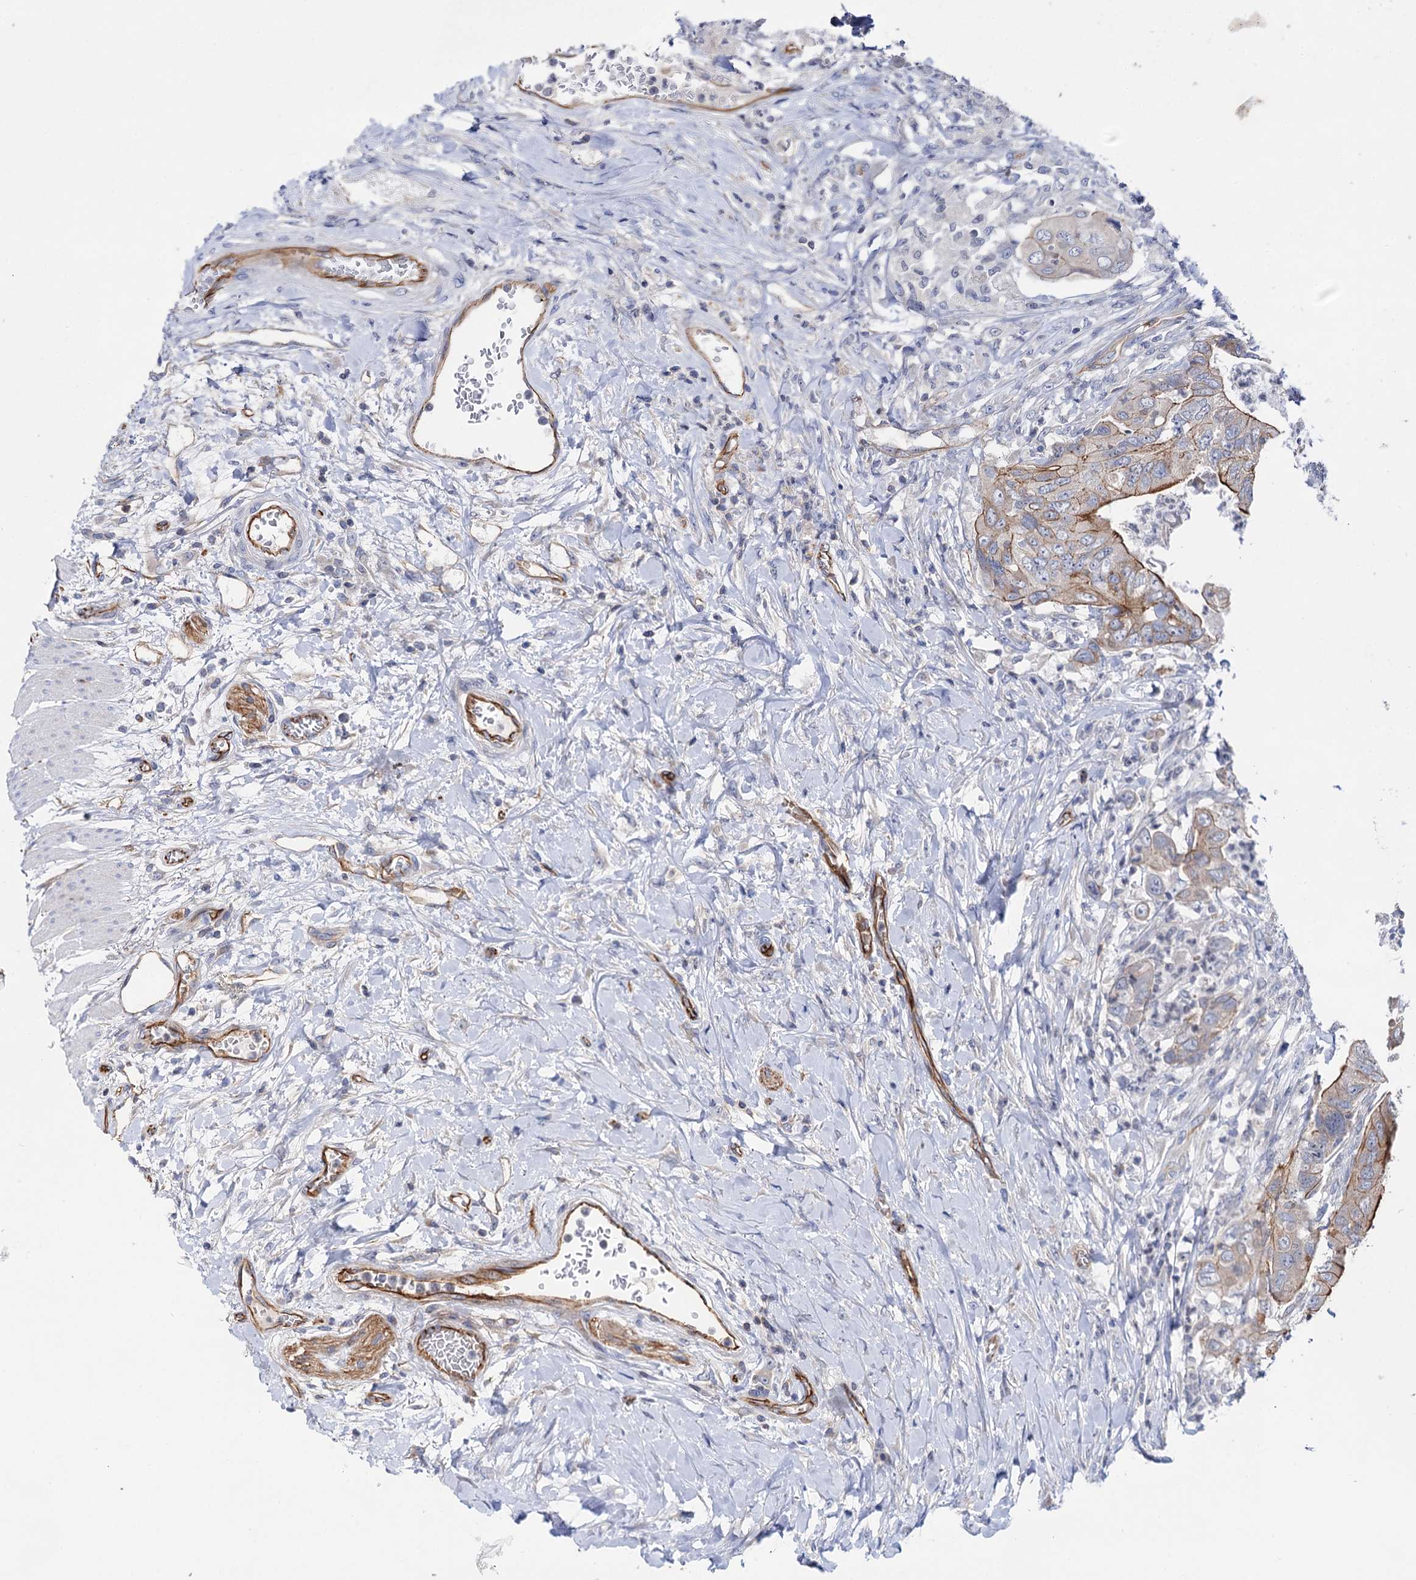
{"staining": {"intensity": "moderate", "quantity": "25%-75%", "location": "cytoplasmic/membranous"}, "tissue": "colorectal cancer", "cell_type": "Tumor cells", "image_type": "cancer", "snomed": [{"axis": "morphology", "description": "Adenocarcinoma, NOS"}, {"axis": "topography", "description": "Rectum"}], "caption": "A brown stain labels moderate cytoplasmic/membranous staining of a protein in colorectal cancer (adenocarcinoma) tumor cells.", "gene": "ABLIM1", "patient": {"sex": "male", "age": 63}}